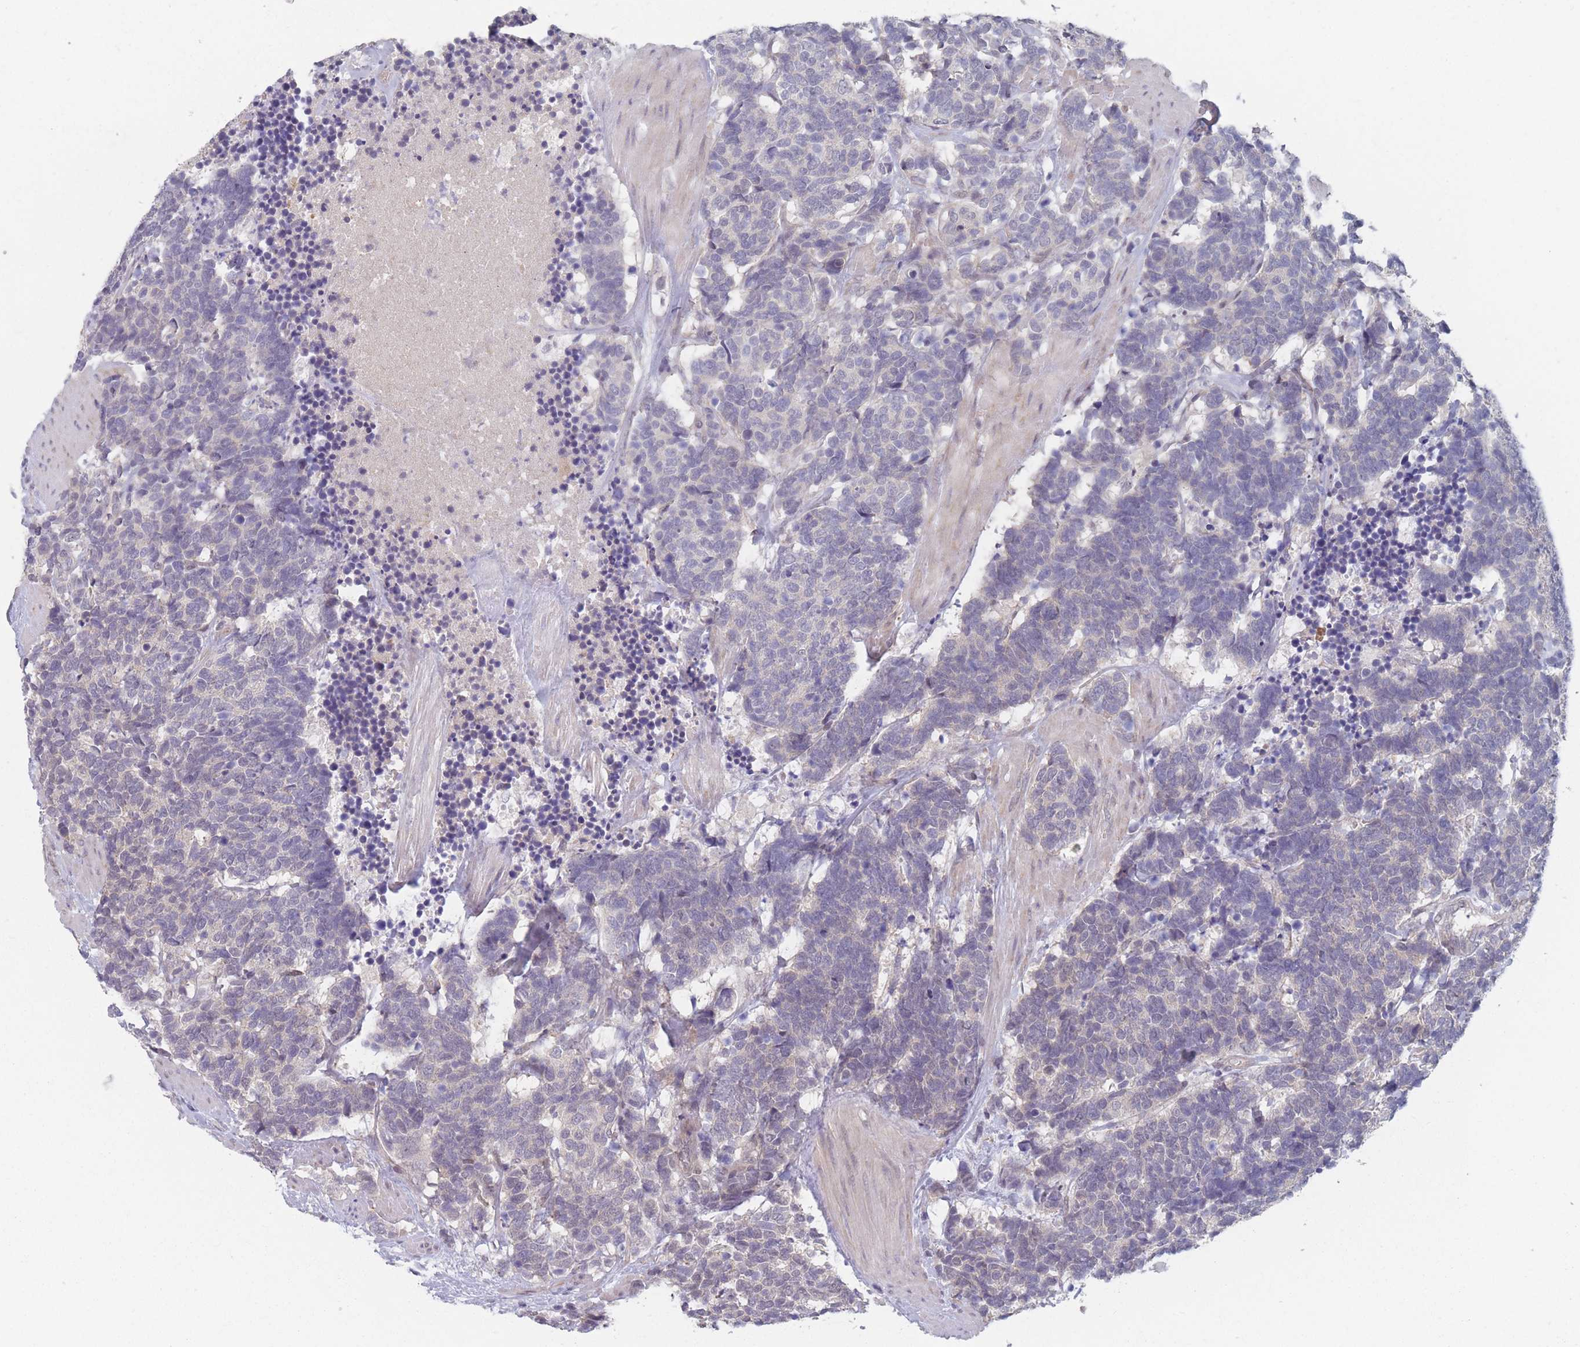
{"staining": {"intensity": "negative", "quantity": "none", "location": "none"}, "tissue": "carcinoid", "cell_type": "Tumor cells", "image_type": "cancer", "snomed": [{"axis": "morphology", "description": "Carcinoma, NOS"}, {"axis": "morphology", "description": "Carcinoid, malignant, NOS"}, {"axis": "topography", "description": "Urinary bladder"}], "caption": "A high-resolution histopathology image shows IHC staining of carcinoid, which demonstrates no significant expression in tumor cells. The staining is performed using DAB brown chromogen with nuclei counter-stained in using hematoxylin.", "gene": "ANKRD10", "patient": {"sex": "male", "age": 57}}